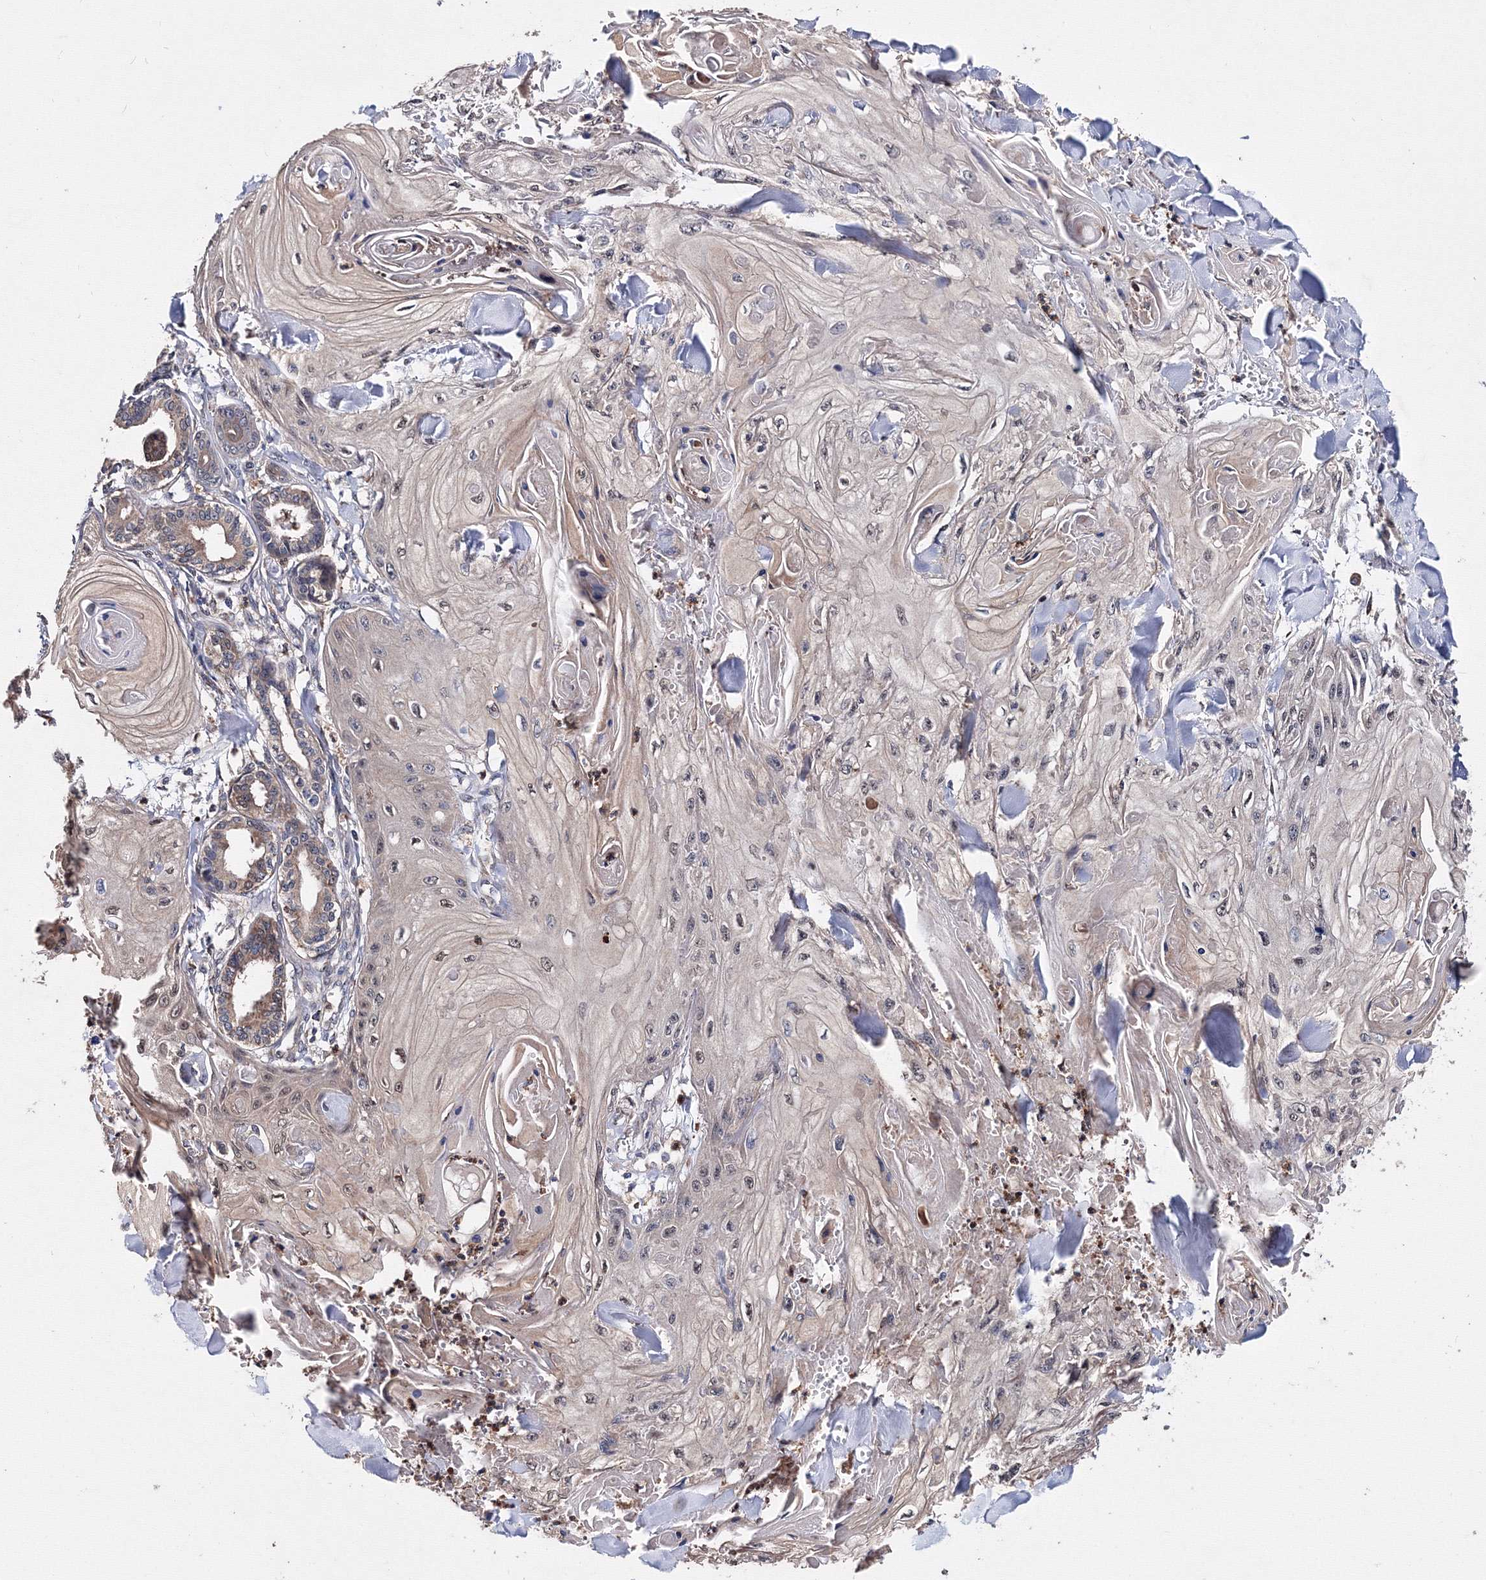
{"staining": {"intensity": "negative", "quantity": "none", "location": "none"}, "tissue": "skin cancer", "cell_type": "Tumor cells", "image_type": "cancer", "snomed": [{"axis": "morphology", "description": "Squamous cell carcinoma, NOS"}, {"axis": "topography", "description": "Skin"}], "caption": "A high-resolution micrograph shows immunohistochemistry (IHC) staining of skin cancer (squamous cell carcinoma), which demonstrates no significant expression in tumor cells.", "gene": "PHYKPL", "patient": {"sex": "male", "age": 74}}